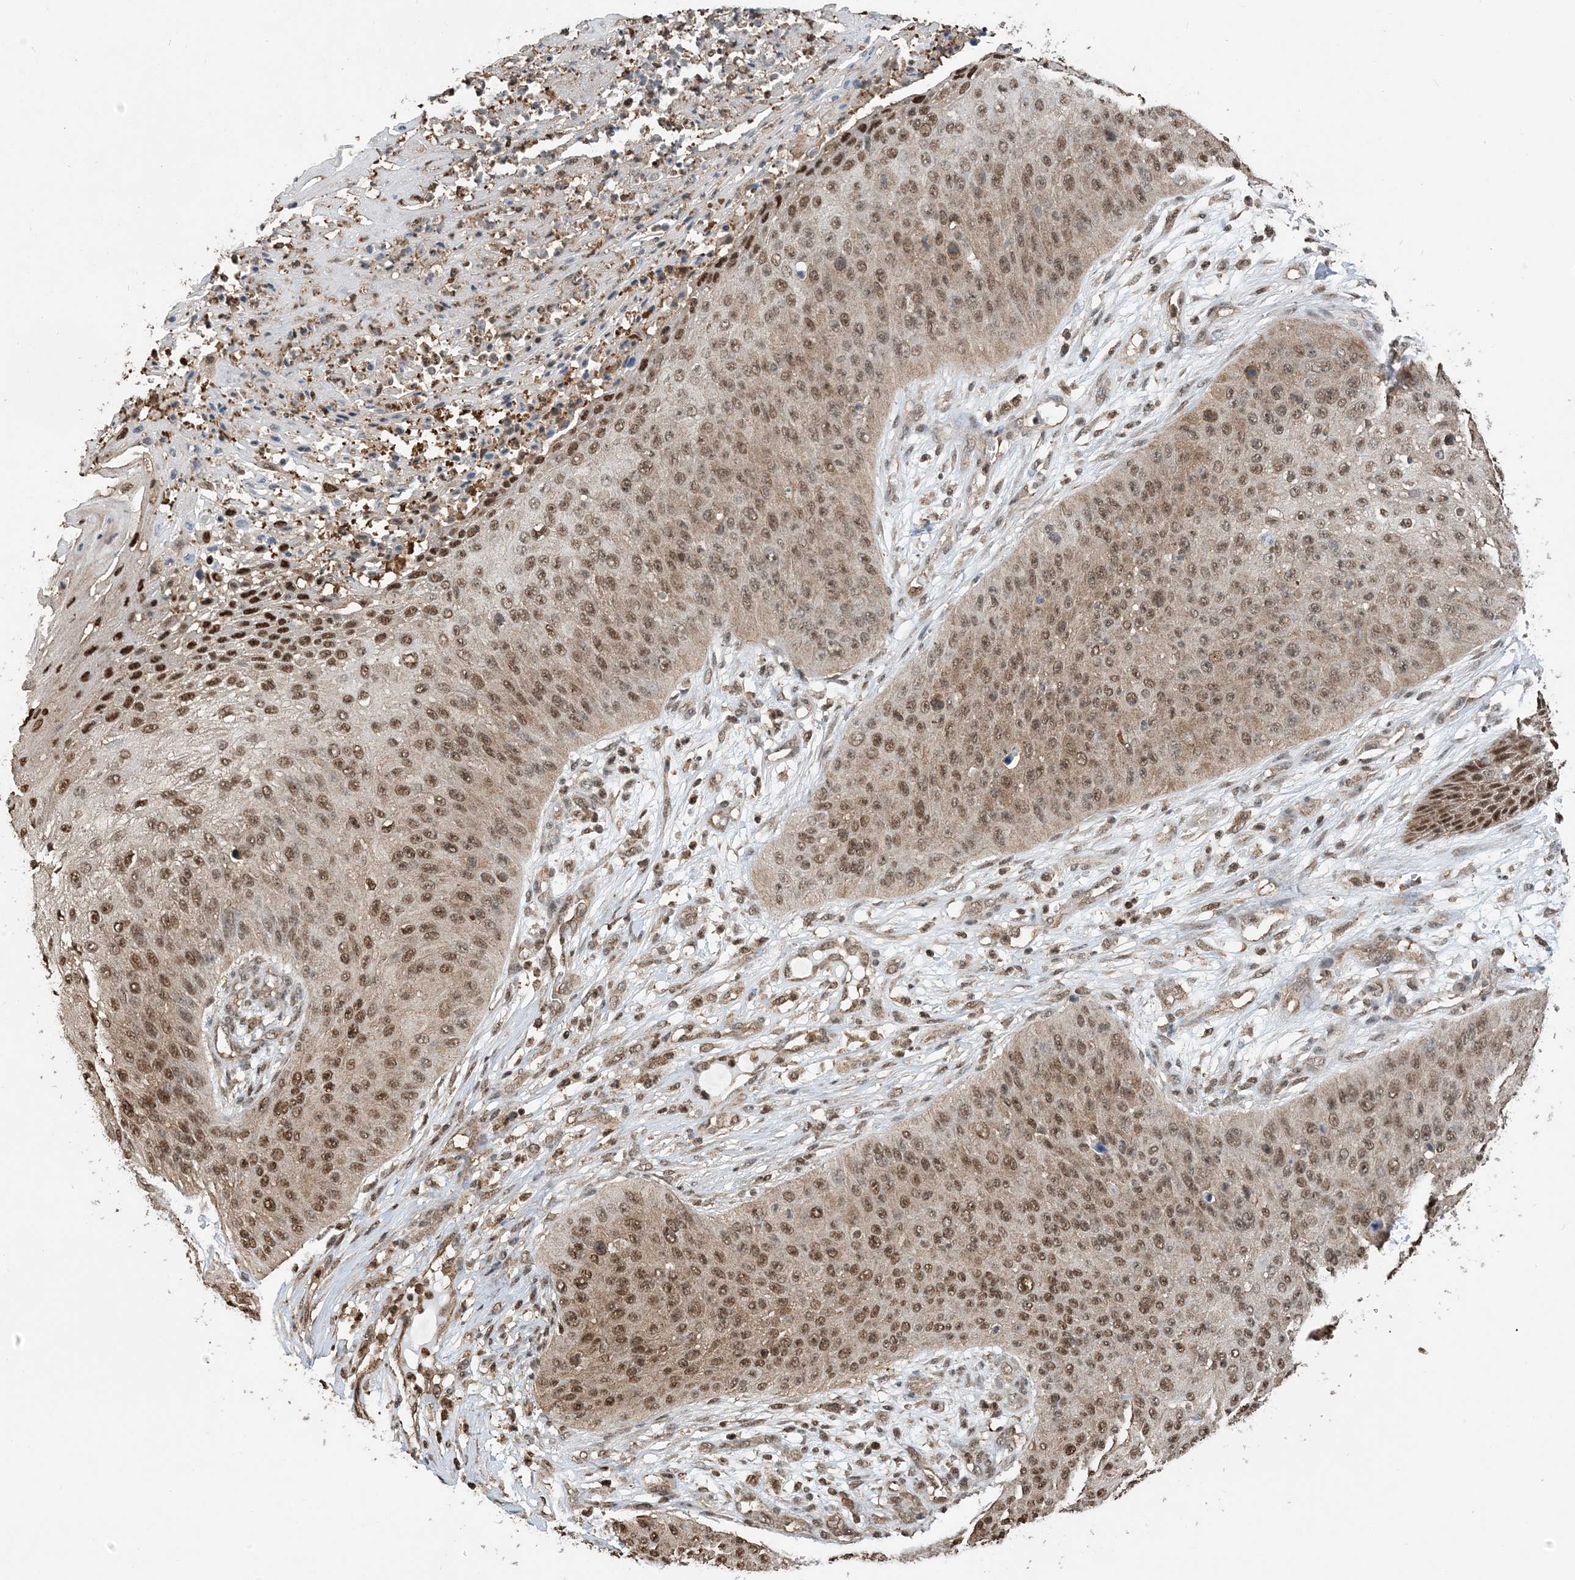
{"staining": {"intensity": "moderate", "quantity": ">75%", "location": "cytoplasmic/membranous,nuclear"}, "tissue": "skin cancer", "cell_type": "Tumor cells", "image_type": "cancer", "snomed": [{"axis": "morphology", "description": "Squamous cell carcinoma, NOS"}, {"axis": "topography", "description": "Skin"}], "caption": "Tumor cells display moderate cytoplasmic/membranous and nuclear expression in about >75% of cells in skin cancer.", "gene": "HSPA1A", "patient": {"sex": "female", "age": 80}}